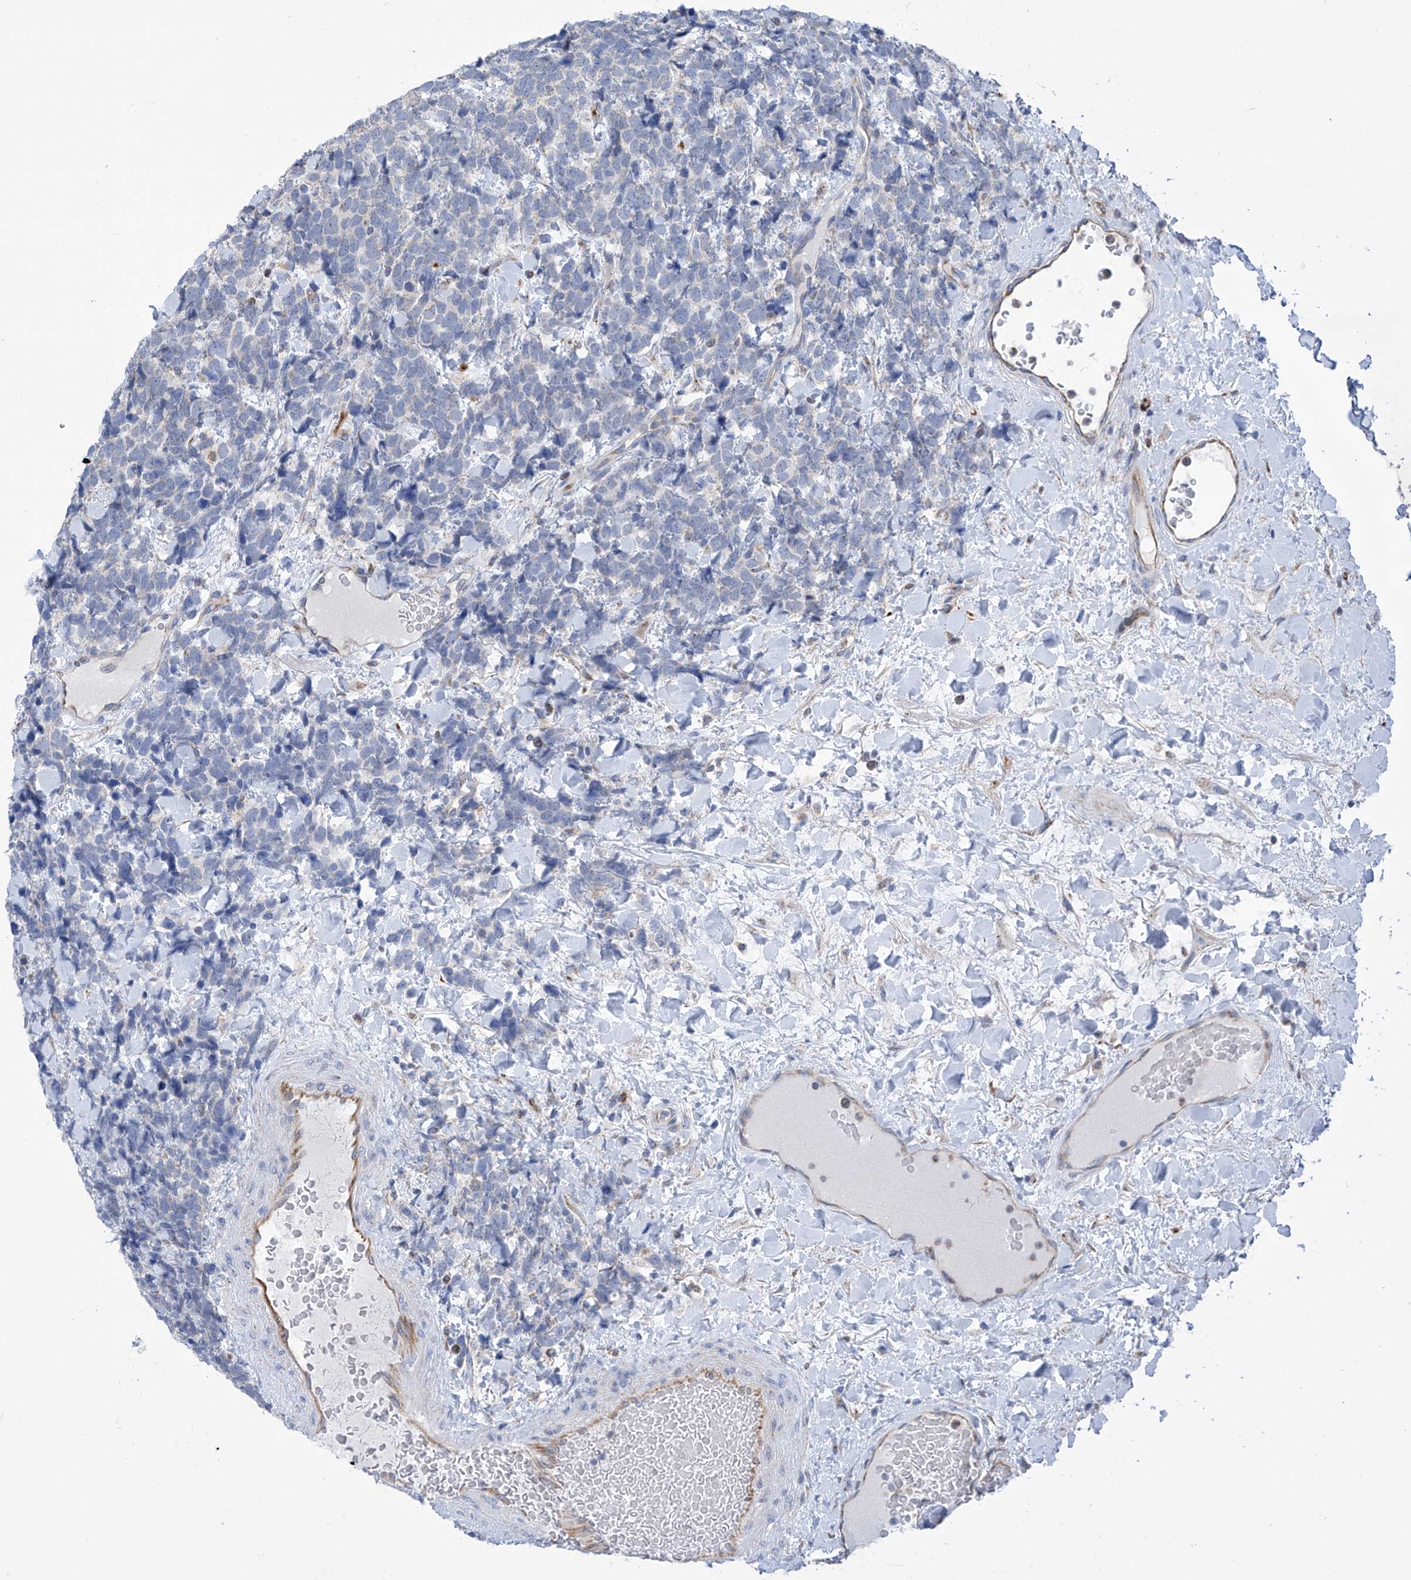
{"staining": {"intensity": "negative", "quantity": "none", "location": "none"}, "tissue": "urothelial cancer", "cell_type": "Tumor cells", "image_type": "cancer", "snomed": [{"axis": "morphology", "description": "Urothelial carcinoma, High grade"}, {"axis": "topography", "description": "Urinary bladder"}], "caption": "A histopathology image of urothelial carcinoma (high-grade) stained for a protein demonstrates no brown staining in tumor cells. Brightfield microscopy of IHC stained with DAB (brown) and hematoxylin (blue), captured at high magnification.", "gene": "EIF5B", "patient": {"sex": "female", "age": 82}}